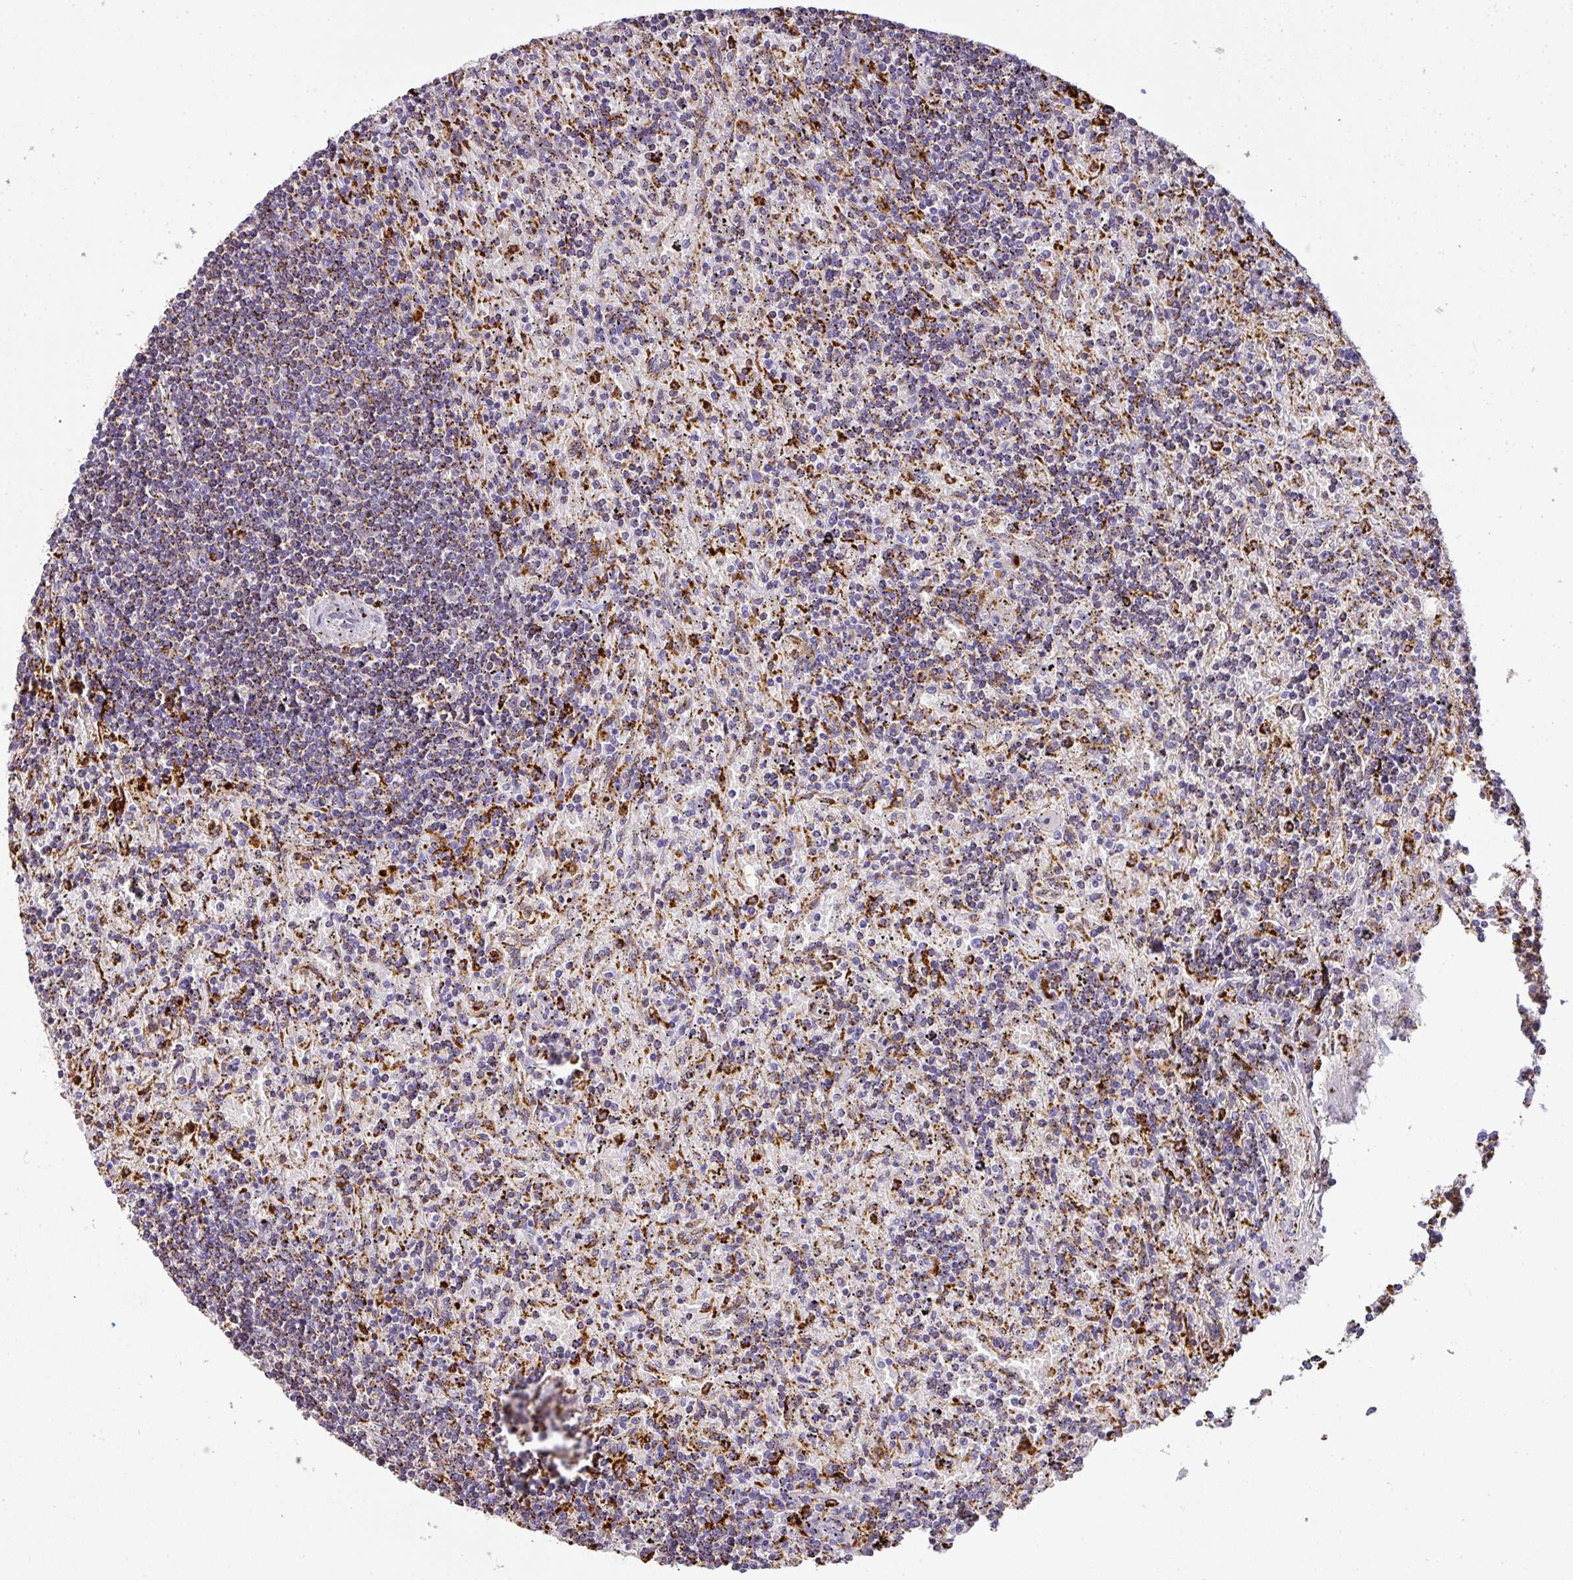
{"staining": {"intensity": "weak", "quantity": "25%-75%", "location": "cytoplasmic/membranous"}, "tissue": "lymphoma", "cell_type": "Tumor cells", "image_type": "cancer", "snomed": [{"axis": "morphology", "description": "Malignant lymphoma, non-Hodgkin's type, Low grade"}, {"axis": "topography", "description": "Spleen"}], "caption": "Immunohistochemistry (IHC) staining of malignant lymphoma, non-Hodgkin's type (low-grade), which shows low levels of weak cytoplasmic/membranous staining in approximately 25%-75% of tumor cells indicating weak cytoplasmic/membranous protein expression. The staining was performed using DAB (brown) for protein detection and nuclei were counterstained in hematoxylin (blue).", "gene": "MMACHC", "patient": {"sex": "male", "age": 76}}